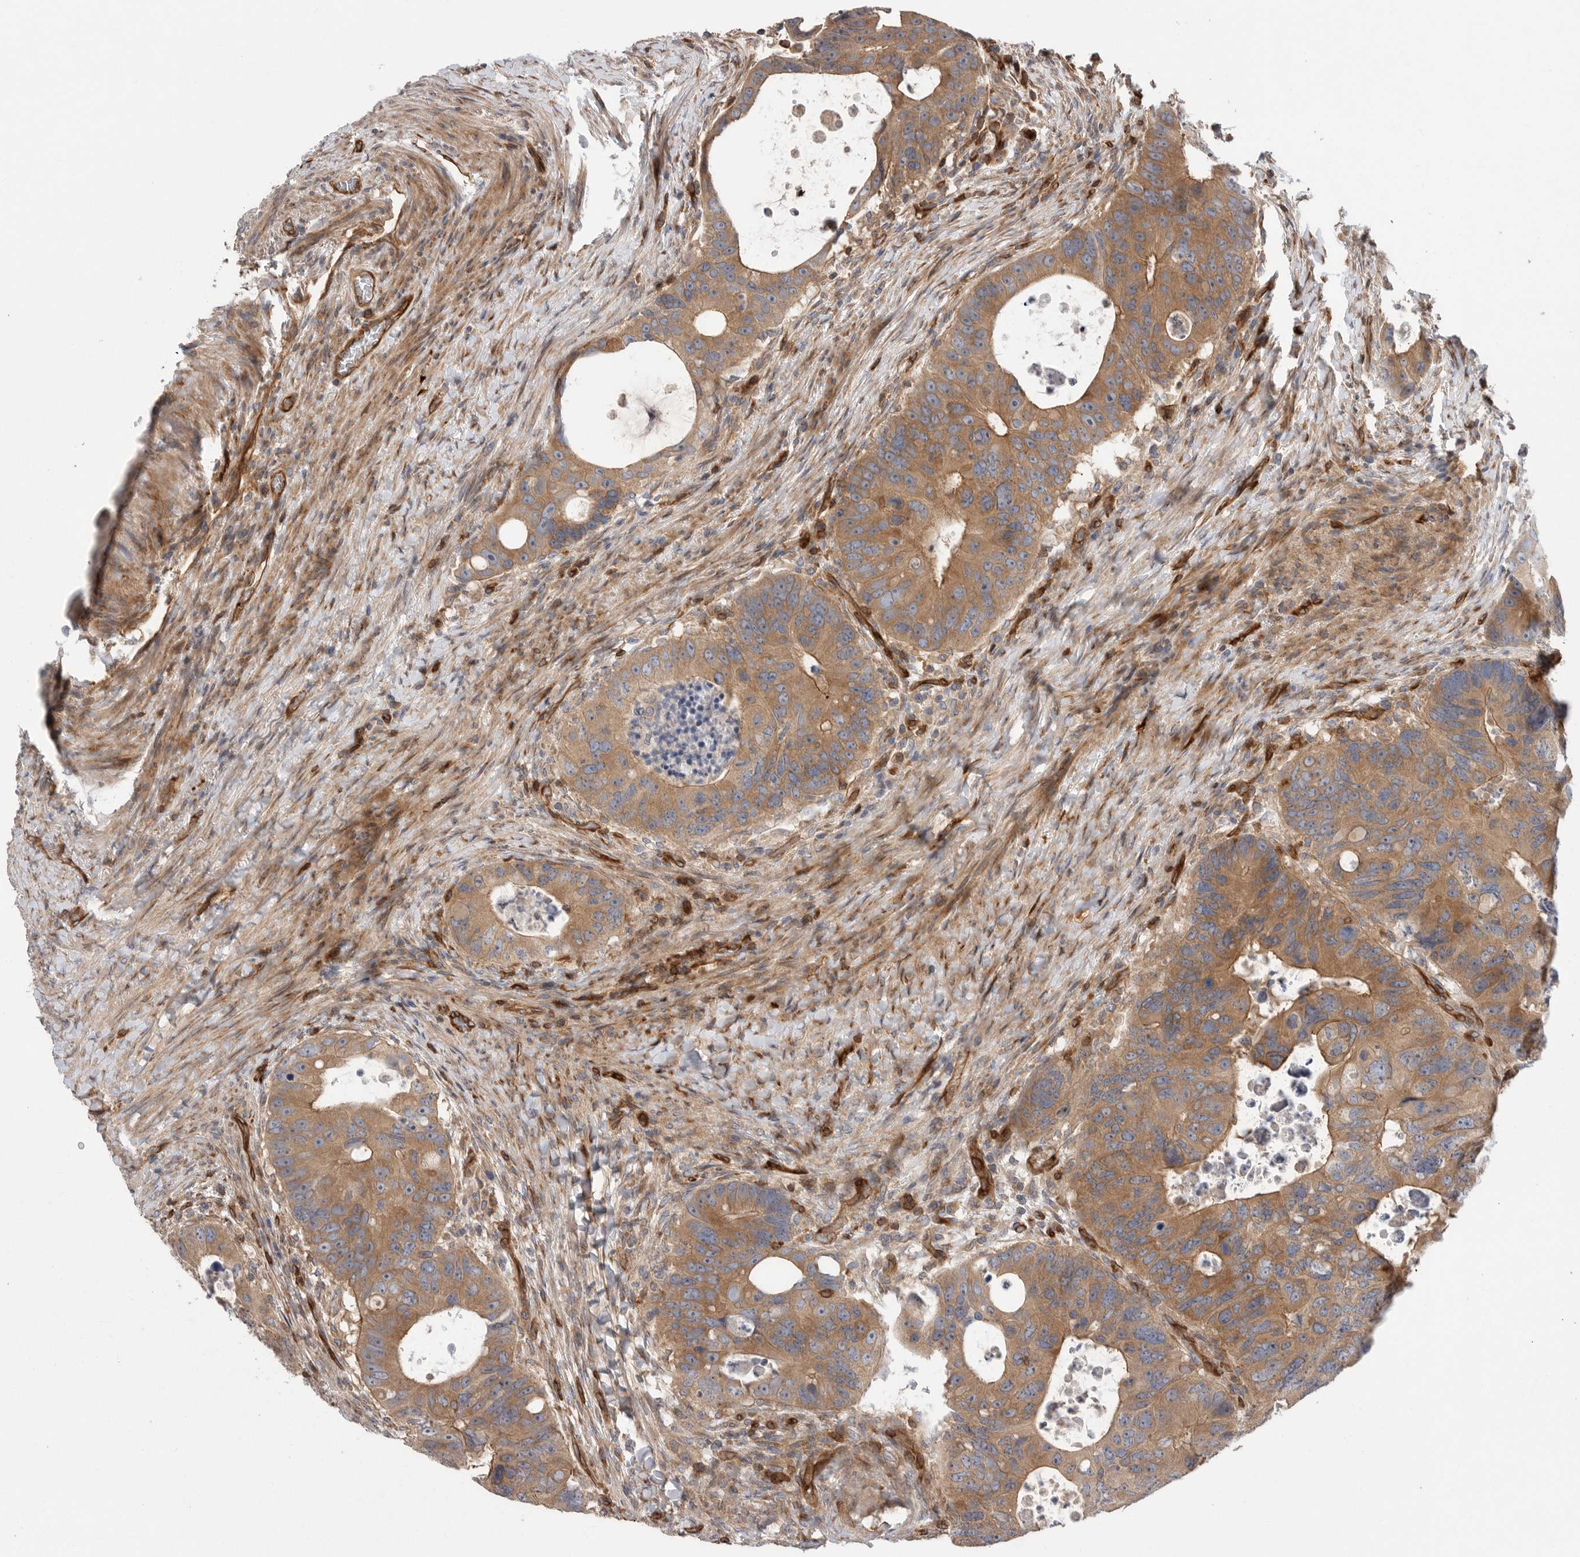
{"staining": {"intensity": "strong", "quantity": ">75%", "location": "cytoplasmic/membranous"}, "tissue": "colorectal cancer", "cell_type": "Tumor cells", "image_type": "cancer", "snomed": [{"axis": "morphology", "description": "Adenocarcinoma, NOS"}, {"axis": "topography", "description": "Rectum"}], "caption": "Immunohistochemistry of human colorectal cancer (adenocarcinoma) exhibits high levels of strong cytoplasmic/membranous expression in approximately >75% of tumor cells.", "gene": "PRKCH", "patient": {"sex": "male", "age": 59}}